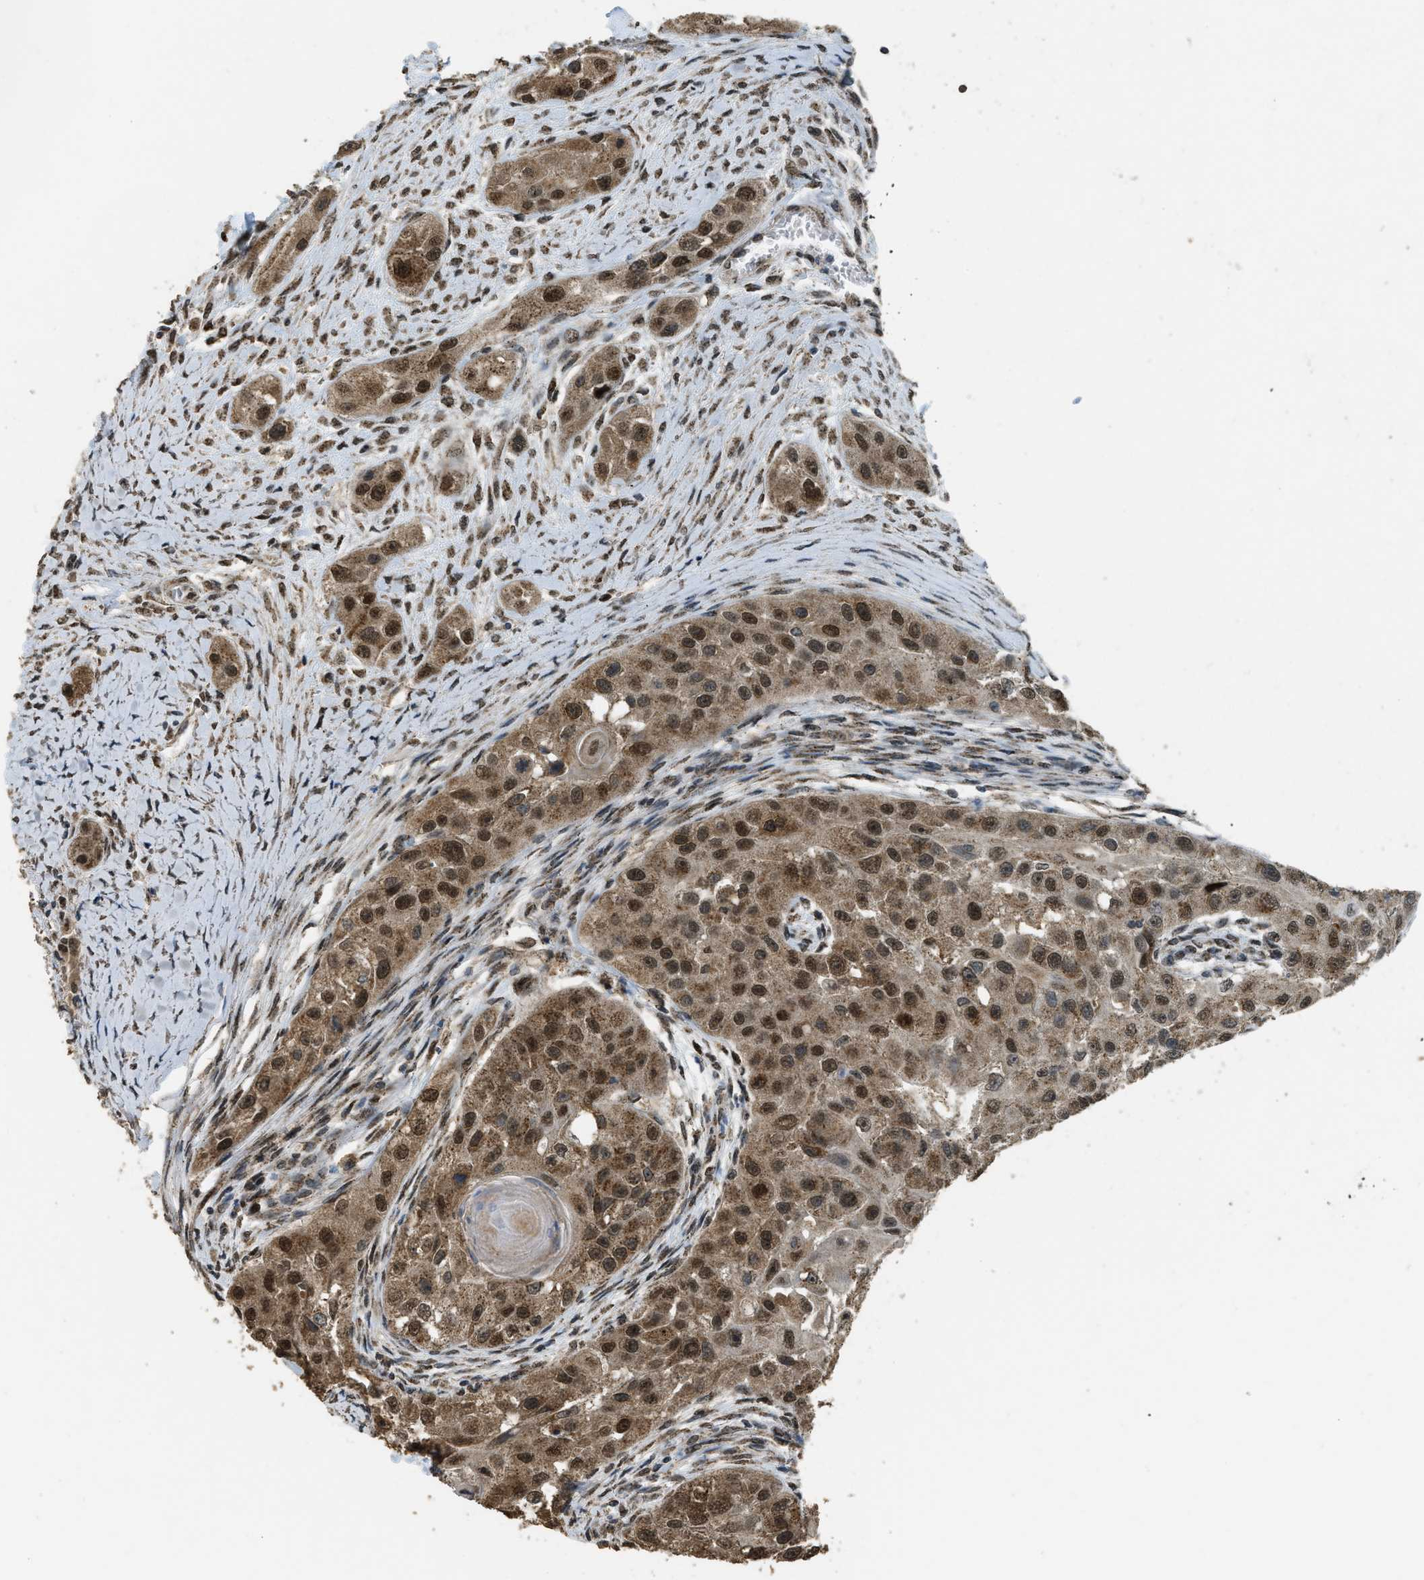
{"staining": {"intensity": "moderate", "quantity": ">75%", "location": "cytoplasmic/membranous,nuclear"}, "tissue": "head and neck cancer", "cell_type": "Tumor cells", "image_type": "cancer", "snomed": [{"axis": "morphology", "description": "Normal tissue, NOS"}, {"axis": "morphology", "description": "Squamous cell carcinoma, NOS"}, {"axis": "topography", "description": "Skeletal muscle"}, {"axis": "topography", "description": "Head-Neck"}], "caption": "Human squamous cell carcinoma (head and neck) stained with a protein marker exhibits moderate staining in tumor cells.", "gene": "IPO7", "patient": {"sex": "male", "age": 51}}